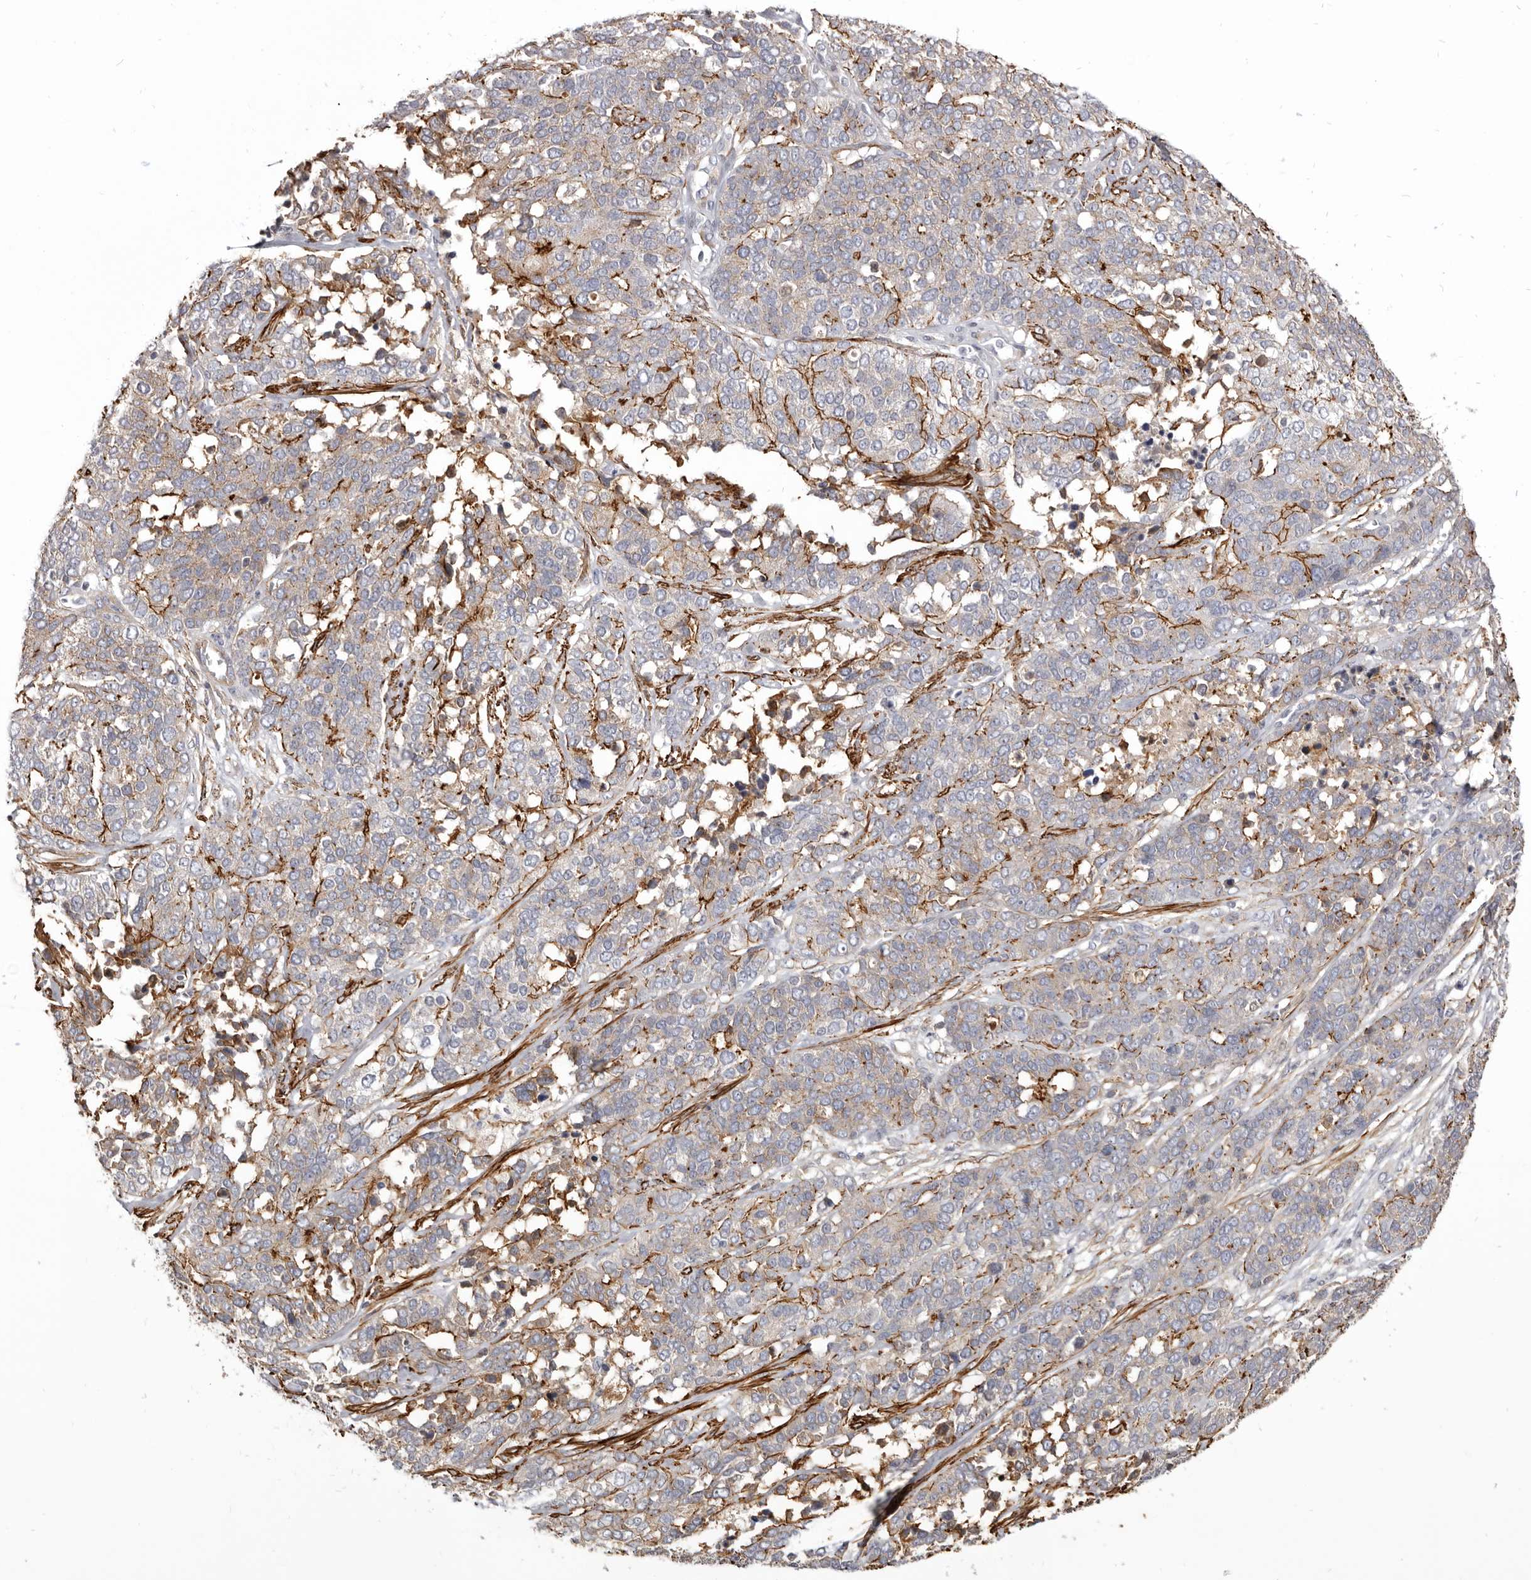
{"staining": {"intensity": "moderate", "quantity": "25%-75%", "location": "cytoplasmic/membranous"}, "tissue": "ovarian cancer", "cell_type": "Tumor cells", "image_type": "cancer", "snomed": [{"axis": "morphology", "description": "Cystadenocarcinoma, serous, NOS"}, {"axis": "topography", "description": "Ovary"}], "caption": "IHC (DAB) staining of serous cystadenocarcinoma (ovarian) displays moderate cytoplasmic/membranous protein positivity in approximately 25%-75% of tumor cells. Immunohistochemistry stains the protein of interest in brown and the nuclei are stained blue.", "gene": "CGN", "patient": {"sex": "female", "age": 44}}